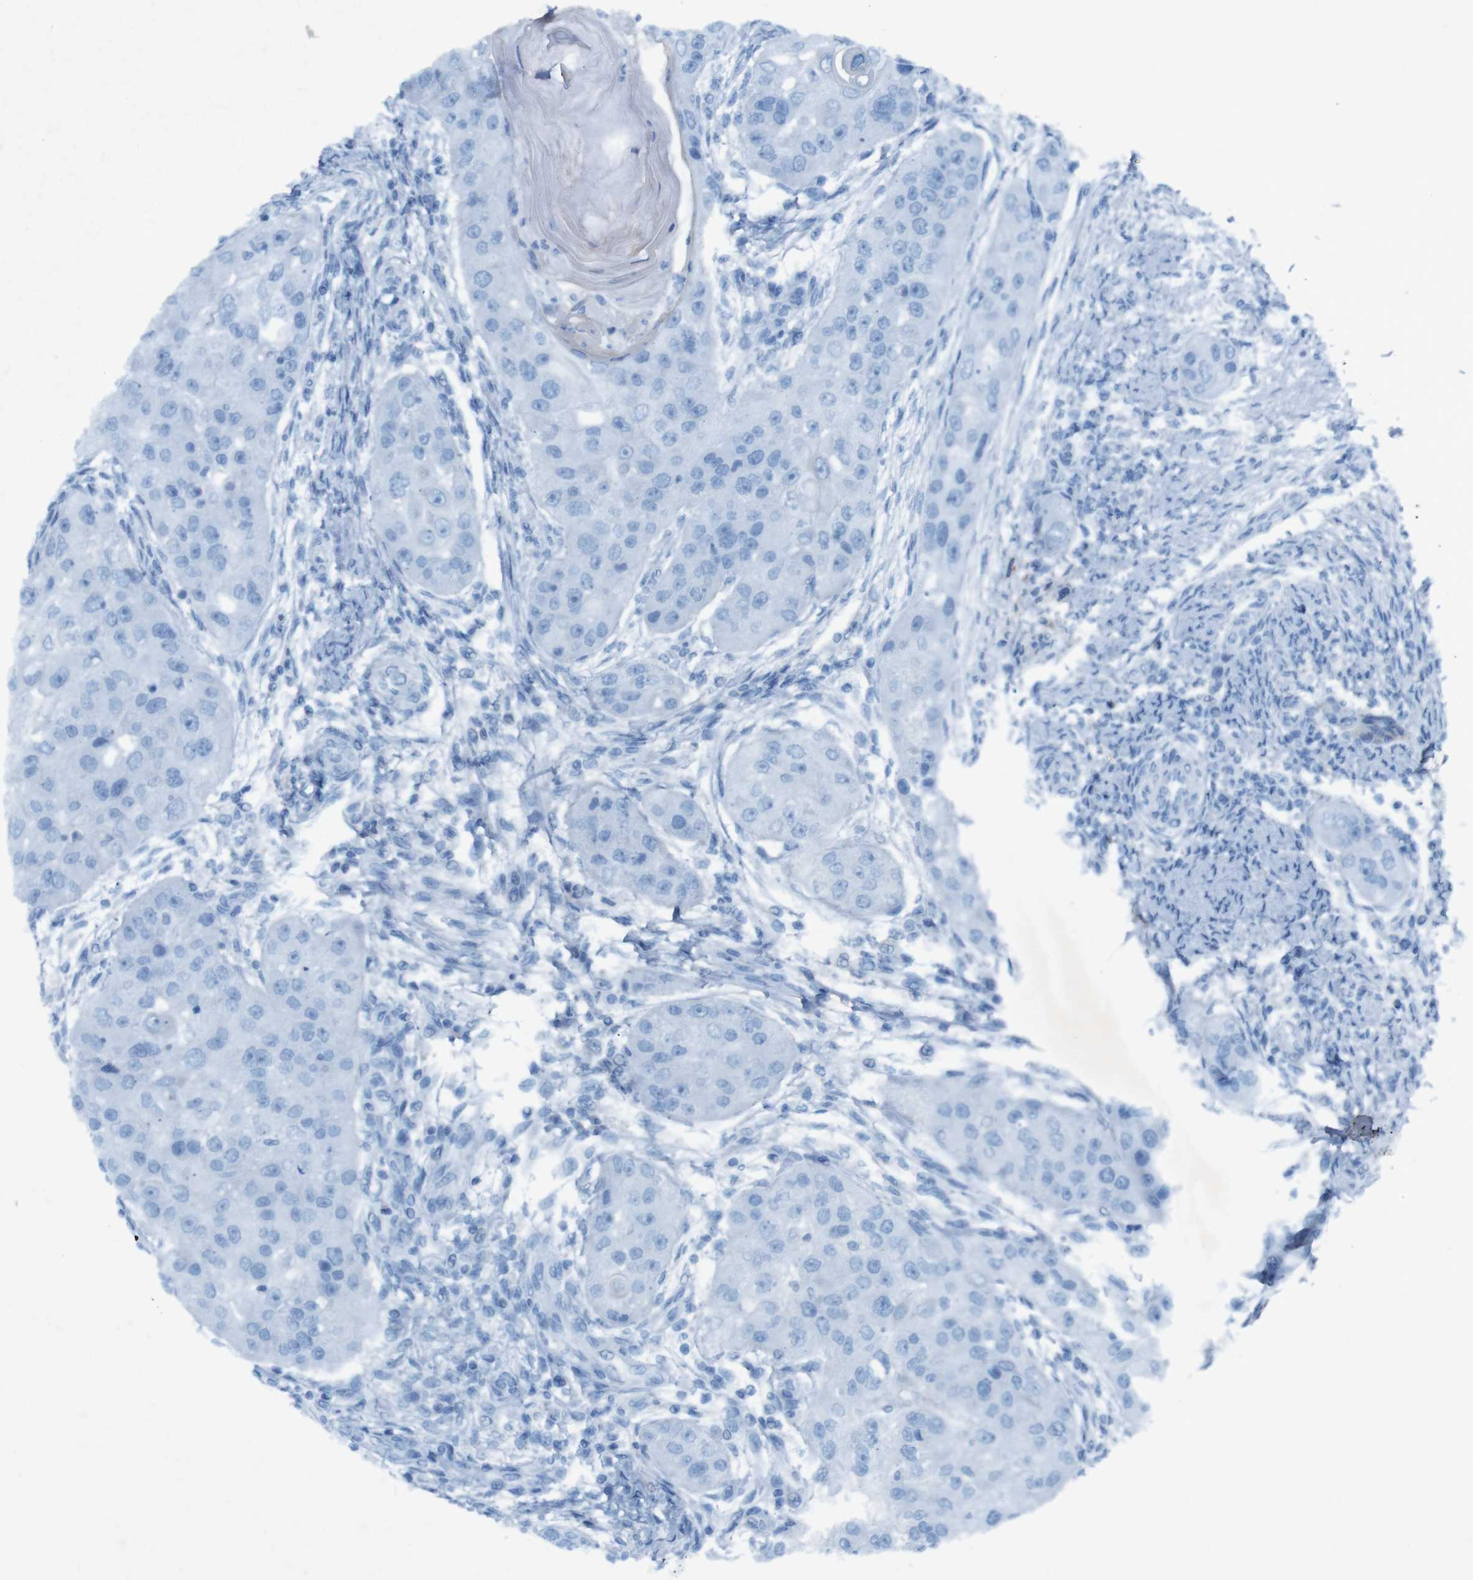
{"staining": {"intensity": "negative", "quantity": "none", "location": "none"}, "tissue": "head and neck cancer", "cell_type": "Tumor cells", "image_type": "cancer", "snomed": [{"axis": "morphology", "description": "Normal tissue, NOS"}, {"axis": "morphology", "description": "Squamous cell carcinoma, NOS"}, {"axis": "topography", "description": "Skeletal muscle"}, {"axis": "topography", "description": "Head-Neck"}], "caption": "Tumor cells are negative for brown protein staining in head and neck cancer.", "gene": "MOGAT3", "patient": {"sex": "male", "age": 51}}